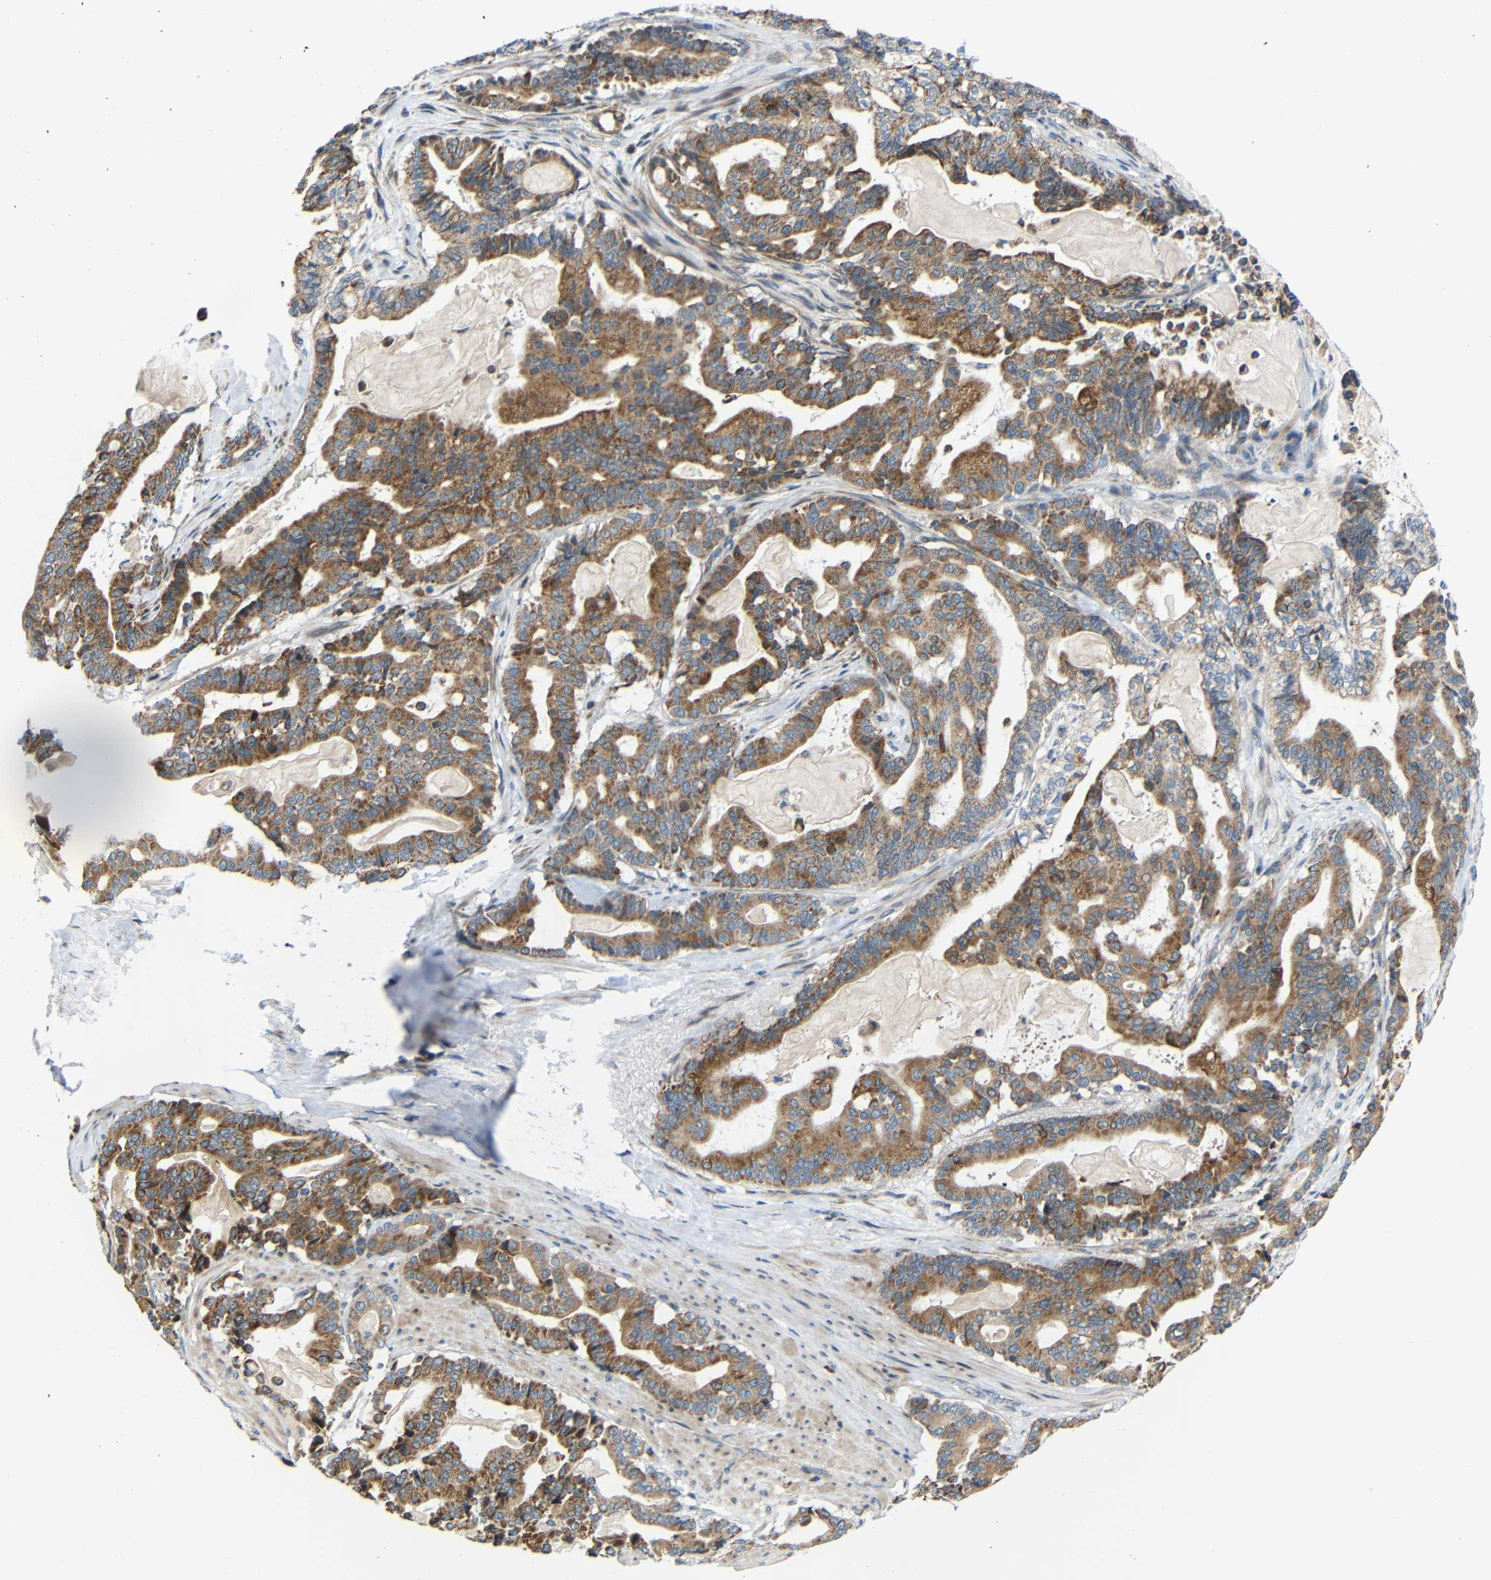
{"staining": {"intensity": "moderate", "quantity": ">75%", "location": "cytoplasmic/membranous"}, "tissue": "pancreatic cancer", "cell_type": "Tumor cells", "image_type": "cancer", "snomed": [{"axis": "morphology", "description": "Adenocarcinoma, NOS"}, {"axis": "topography", "description": "Pancreas"}], "caption": "An image of human pancreatic cancer (adenocarcinoma) stained for a protein demonstrates moderate cytoplasmic/membranous brown staining in tumor cells. The staining is performed using DAB (3,3'-diaminobenzidine) brown chromogen to label protein expression. The nuclei are counter-stained blue using hematoxylin.", "gene": "TMEM25", "patient": {"sex": "male", "age": 63}}